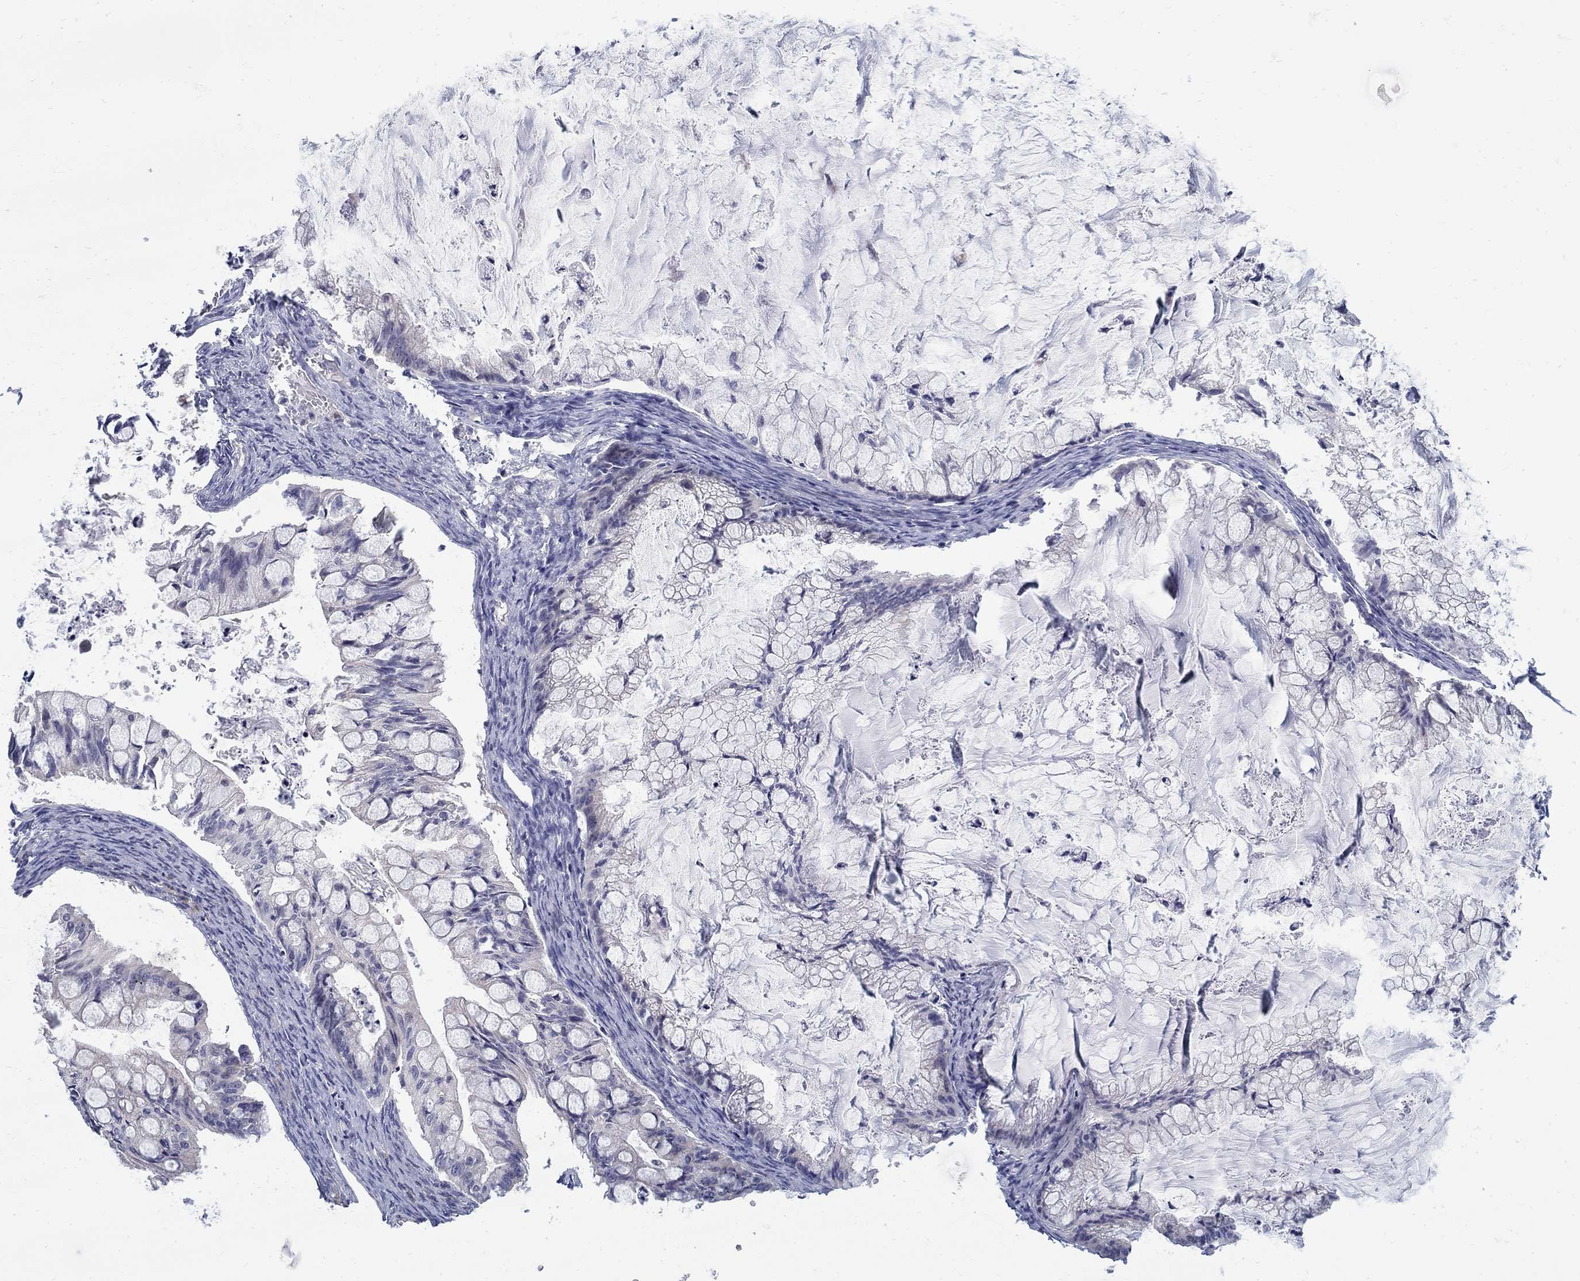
{"staining": {"intensity": "negative", "quantity": "none", "location": "none"}, "tissue": "ovarian cancer", "cell_type": "Tumor cells", "image_type": "cancer", "snomed": [{"axis": "morphology", "description": "Cystadenocarcinoma, mucinous, NOS"}, {"axis": "topography", "description": "Ovary"}], "caption": "An IHC image of ovarian mucinous cystadenocarcinoma is shown. There is no staining in tumor cells of ovarian mucinous cystadenocarcinoma.", "gene": "ABCA4", "patient": {"sex": "female", "age": 57}}